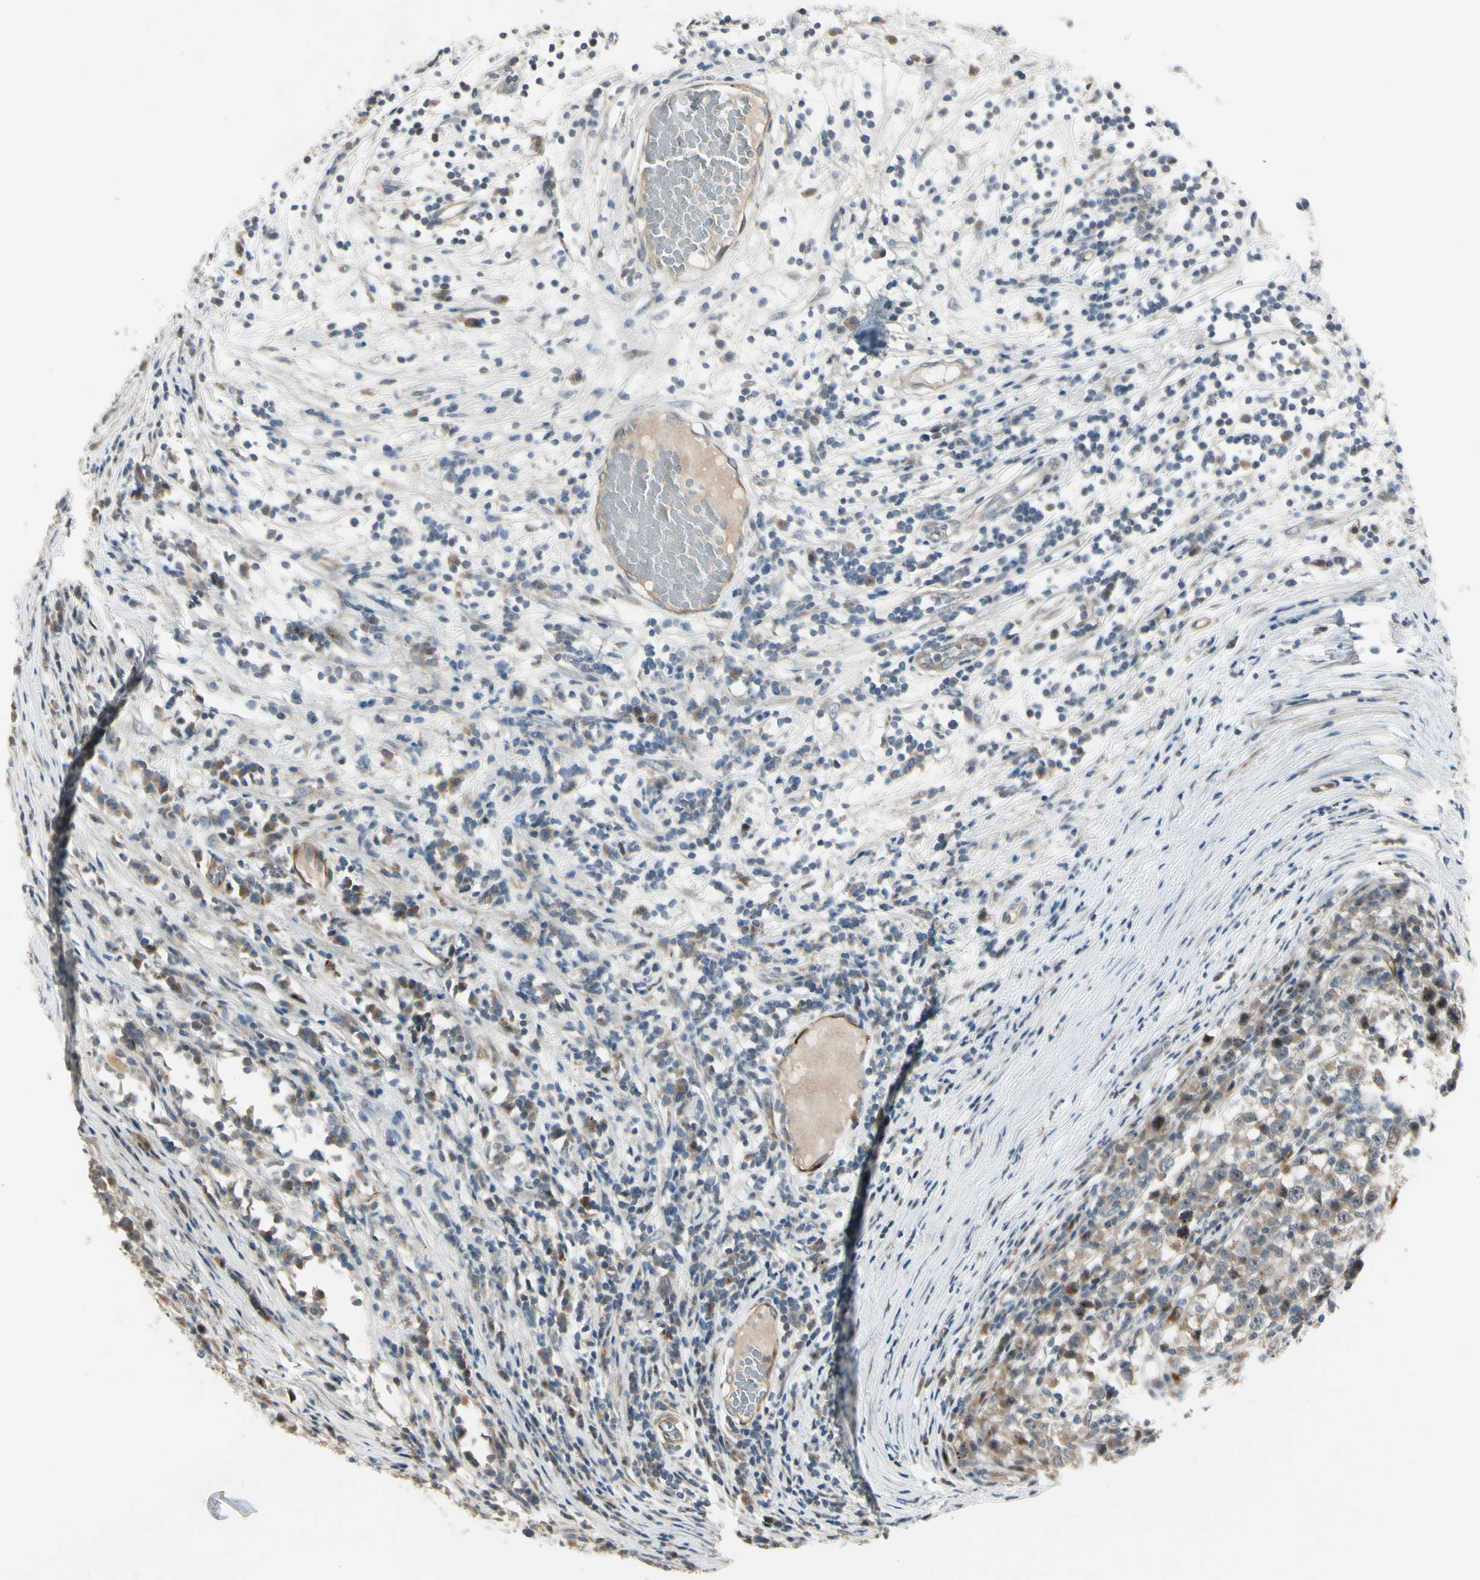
{"staining": {"intensity": "weak", "quantity": "<25%", "location": "cytoplasmic/membranous"}, "tissue": "testis cancer", "cell_type": "Tumor cells", "image_type": "cancer", "snomed": [{"axis": "morphology", "description": "Seminoma, NOS"}, {"axis": "topography", "description": "Testis"}], "caption": "An image of testis seminoma stained for a protein shows no brown staining in tumor cells.", "gene": "NDFIP1", "patient": {"sex": "male", "age": 65}}